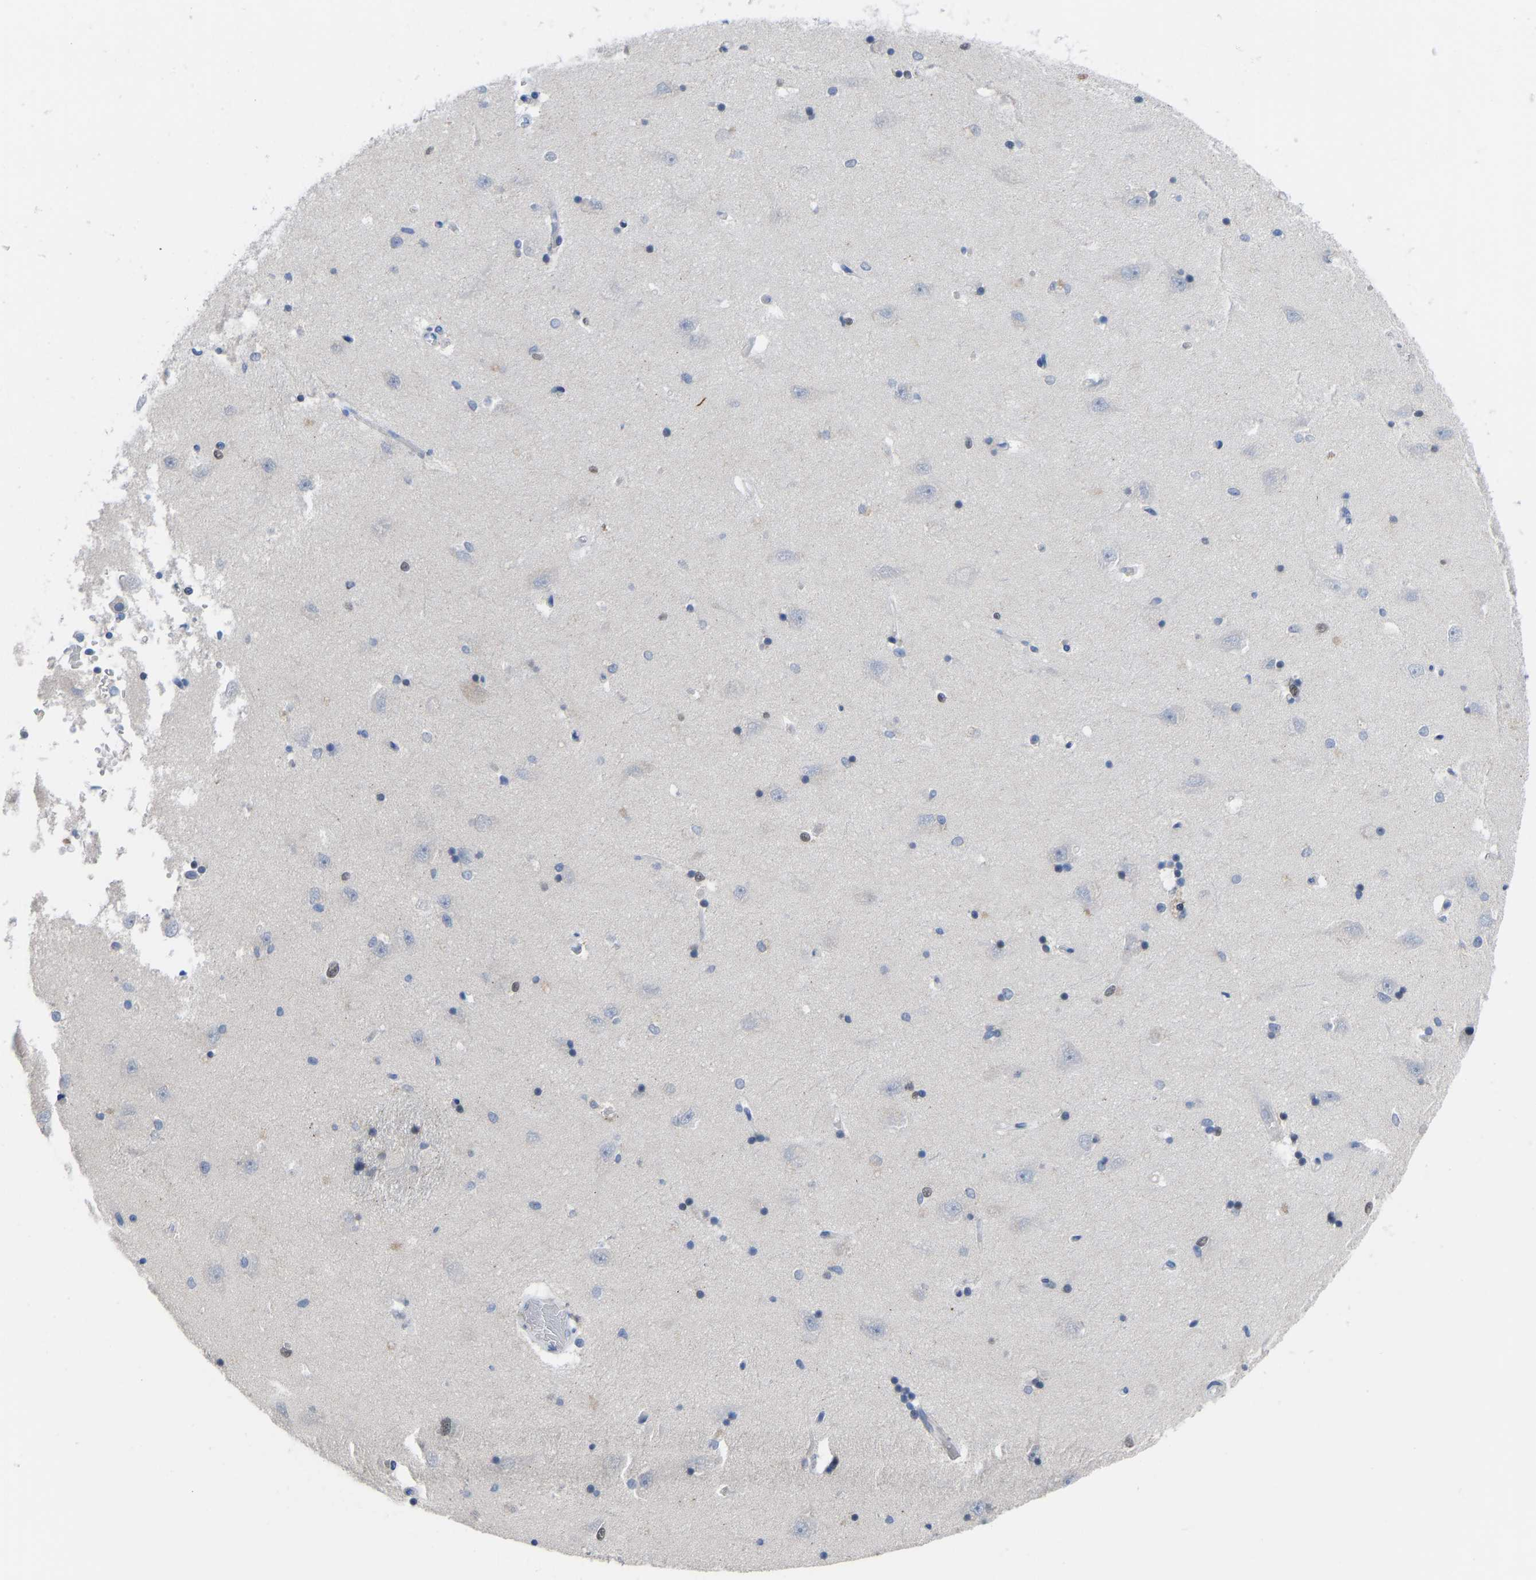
{"staining": {"intensity": "moderate", "quantity": "<25%", "location": "nuclear"}, "tissue": "hippocampus", "cell_type": "Glial cells", "image_type": "normal", "snomed": [{"axis": "morphology", "description": "Normal tissue, NOS"}, {"axis": "topography", "description": "Hippocampus"}], "caption": "Moderate nuclear staining for a protein is identified in approximately <25% of glial cells of unremarkable hippocampus using immunohistochemistry.", "gene": "OLIG2", "patient": {"sex": "male", "age": 45}}